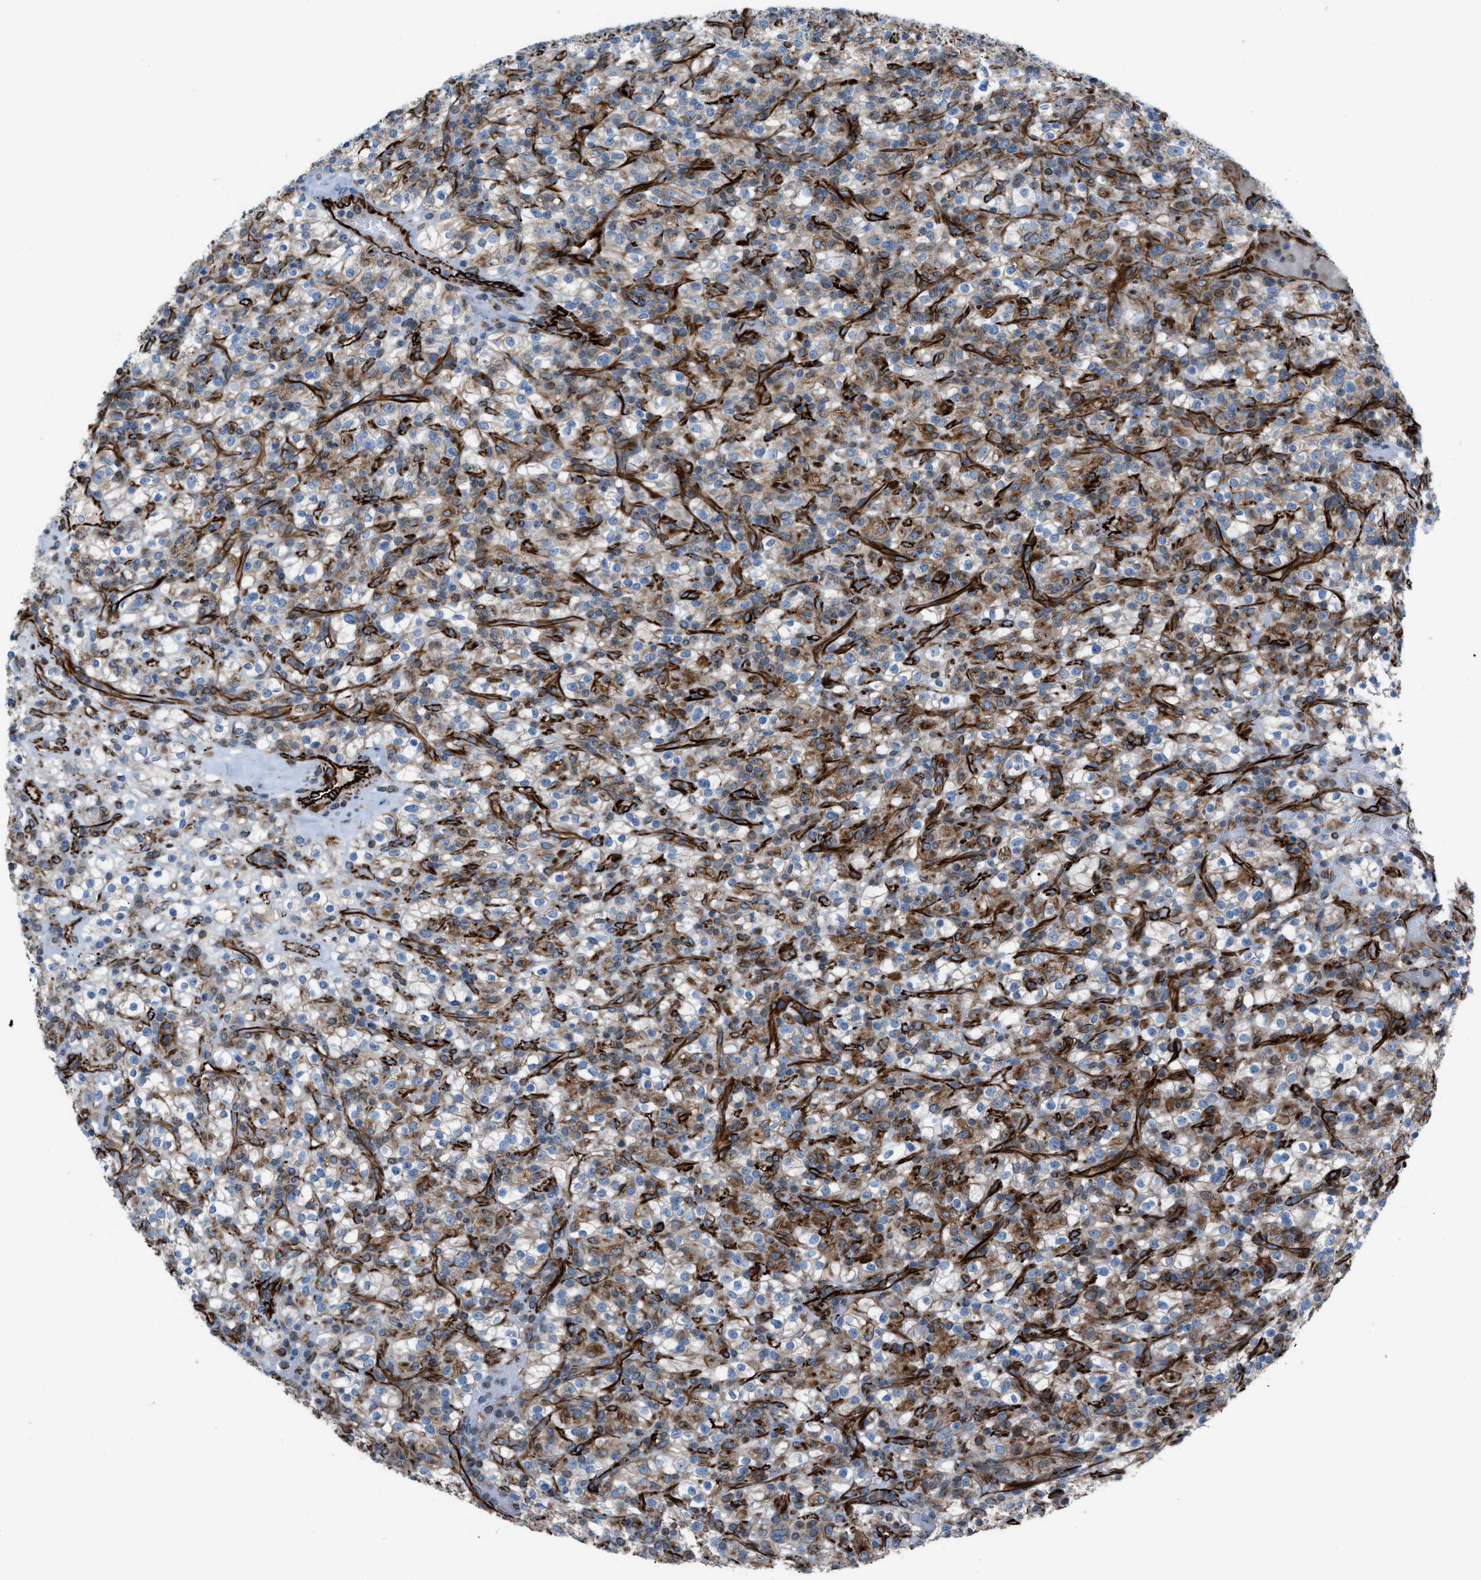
{"staining": {"intensity": "moderate", "quantity": "25%-75%", "location": "cytoplasmic/membranous"}, "tissue": "renal cancer", "cell_type": "Tumor cells", "image_type": "cancer", "snomed": [{"axis": "morphology", "description": "Normal tissue, NOS"}, {"axis": "morphology", "description": "Adenocarcinoma, NOS"}, {"axis": "topography", "description": "Kidney"}], "caption": "Protein expression analysis of renal cancer (adenocarcinoma) shows moderate cytoplasmic/membranous positivity in about 25%-75% of tumor cells.", "gene": "CABP7", "patient": {"sex": "female", "age": 72}}